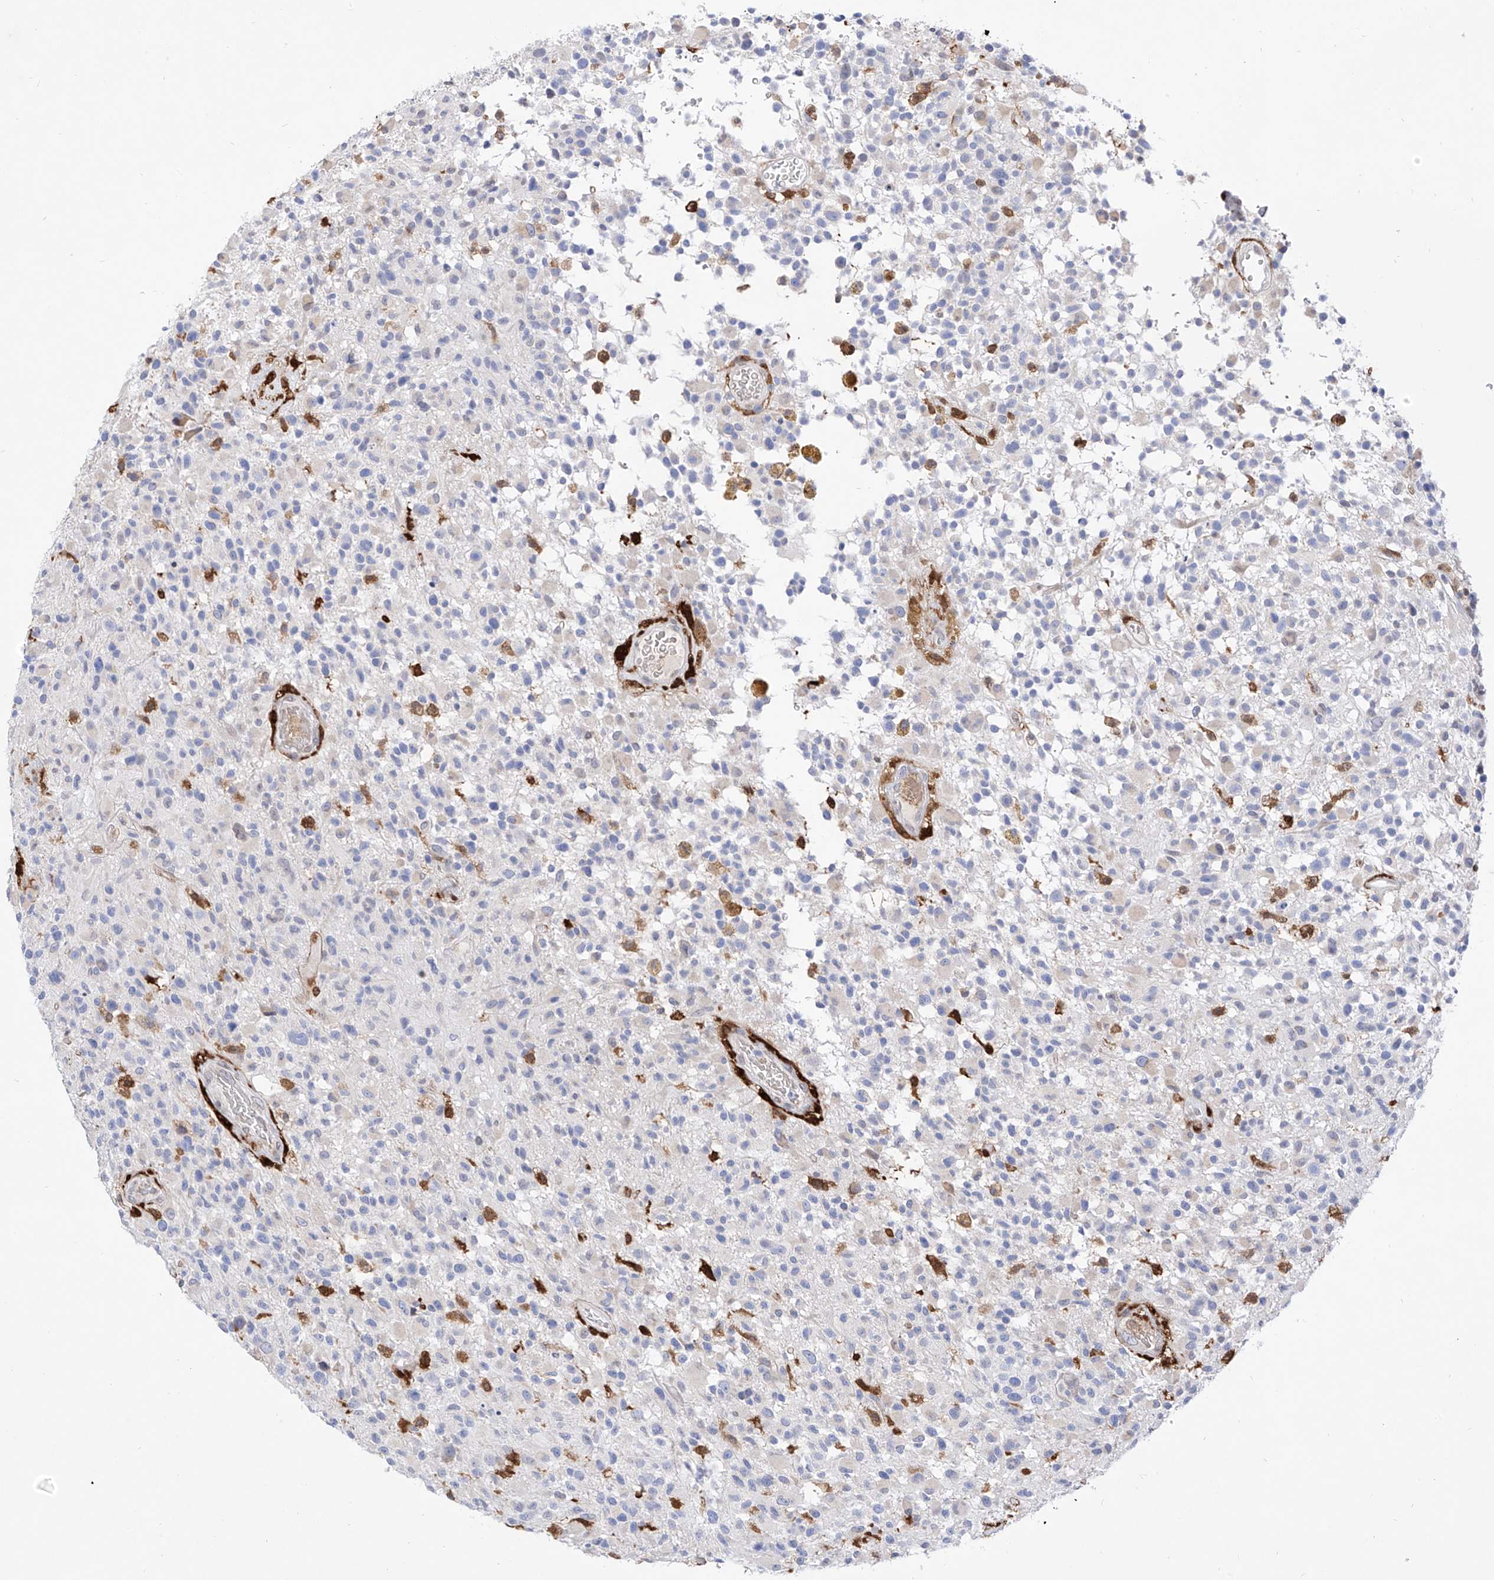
{"staining": {"intensity": "negative", "quantity": "none", "location": "none"}, "tissue": "glioma", "cell_type": "Tumor cells", "image_type": "cancer", "snomed": [{"axis": "morphology", "description": "Glioma, malignant, High grade"}, {"axis": "morphology", "description": "Glioblastoma, NOS"}, {"axis": "topography", "description": "Brain"}], "caption": "Human glioblastoma stained for a protein using IHC displays no positivity in tumor cells.", "gene": "LCLAT1", "patient": {"sex": "male", "age": 60}}